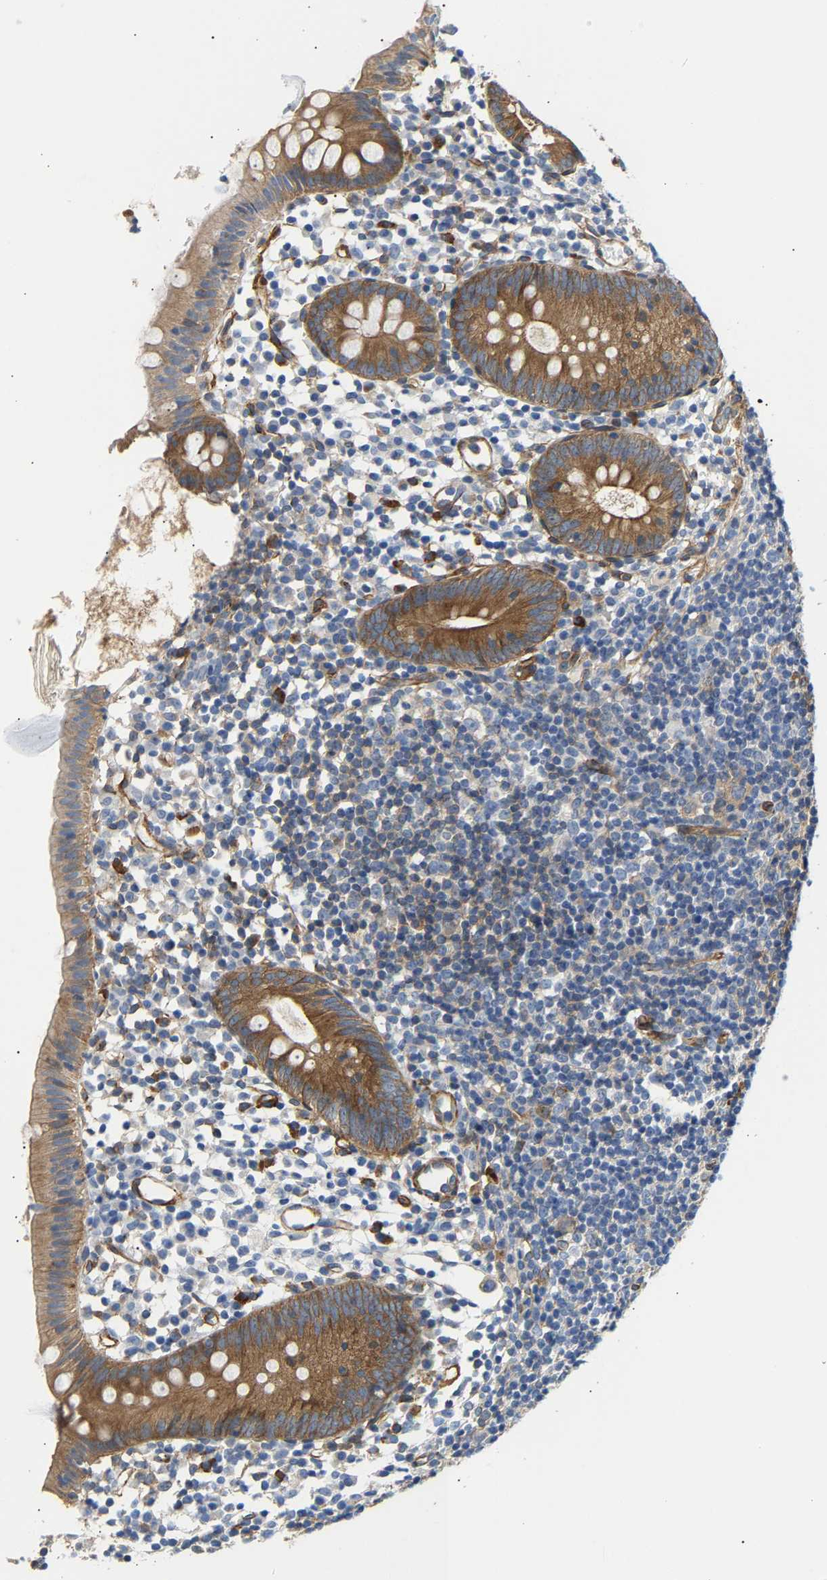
{"staining": {"intensity": "moderate", "quantity": ">75%", "location": "cytoplasmic/membranous"}, "tissue": "appendix", "cell_type": "Glandular cells", "image_type": "normal", "snomed": [{"axis": "morphology", "description": "Normal tissue, NOS"}, {"axis": "topography", "description": "Appendix"}], "caption": "High-power microscopy captured an immunohistochemistry (IHC) image of benign appendix, revealing moderate cytoplasmic/membranous expression in approximately >75% of glandular cells.", "gene": "PAWR", "patient": {"sex": "female", "age": 20}}